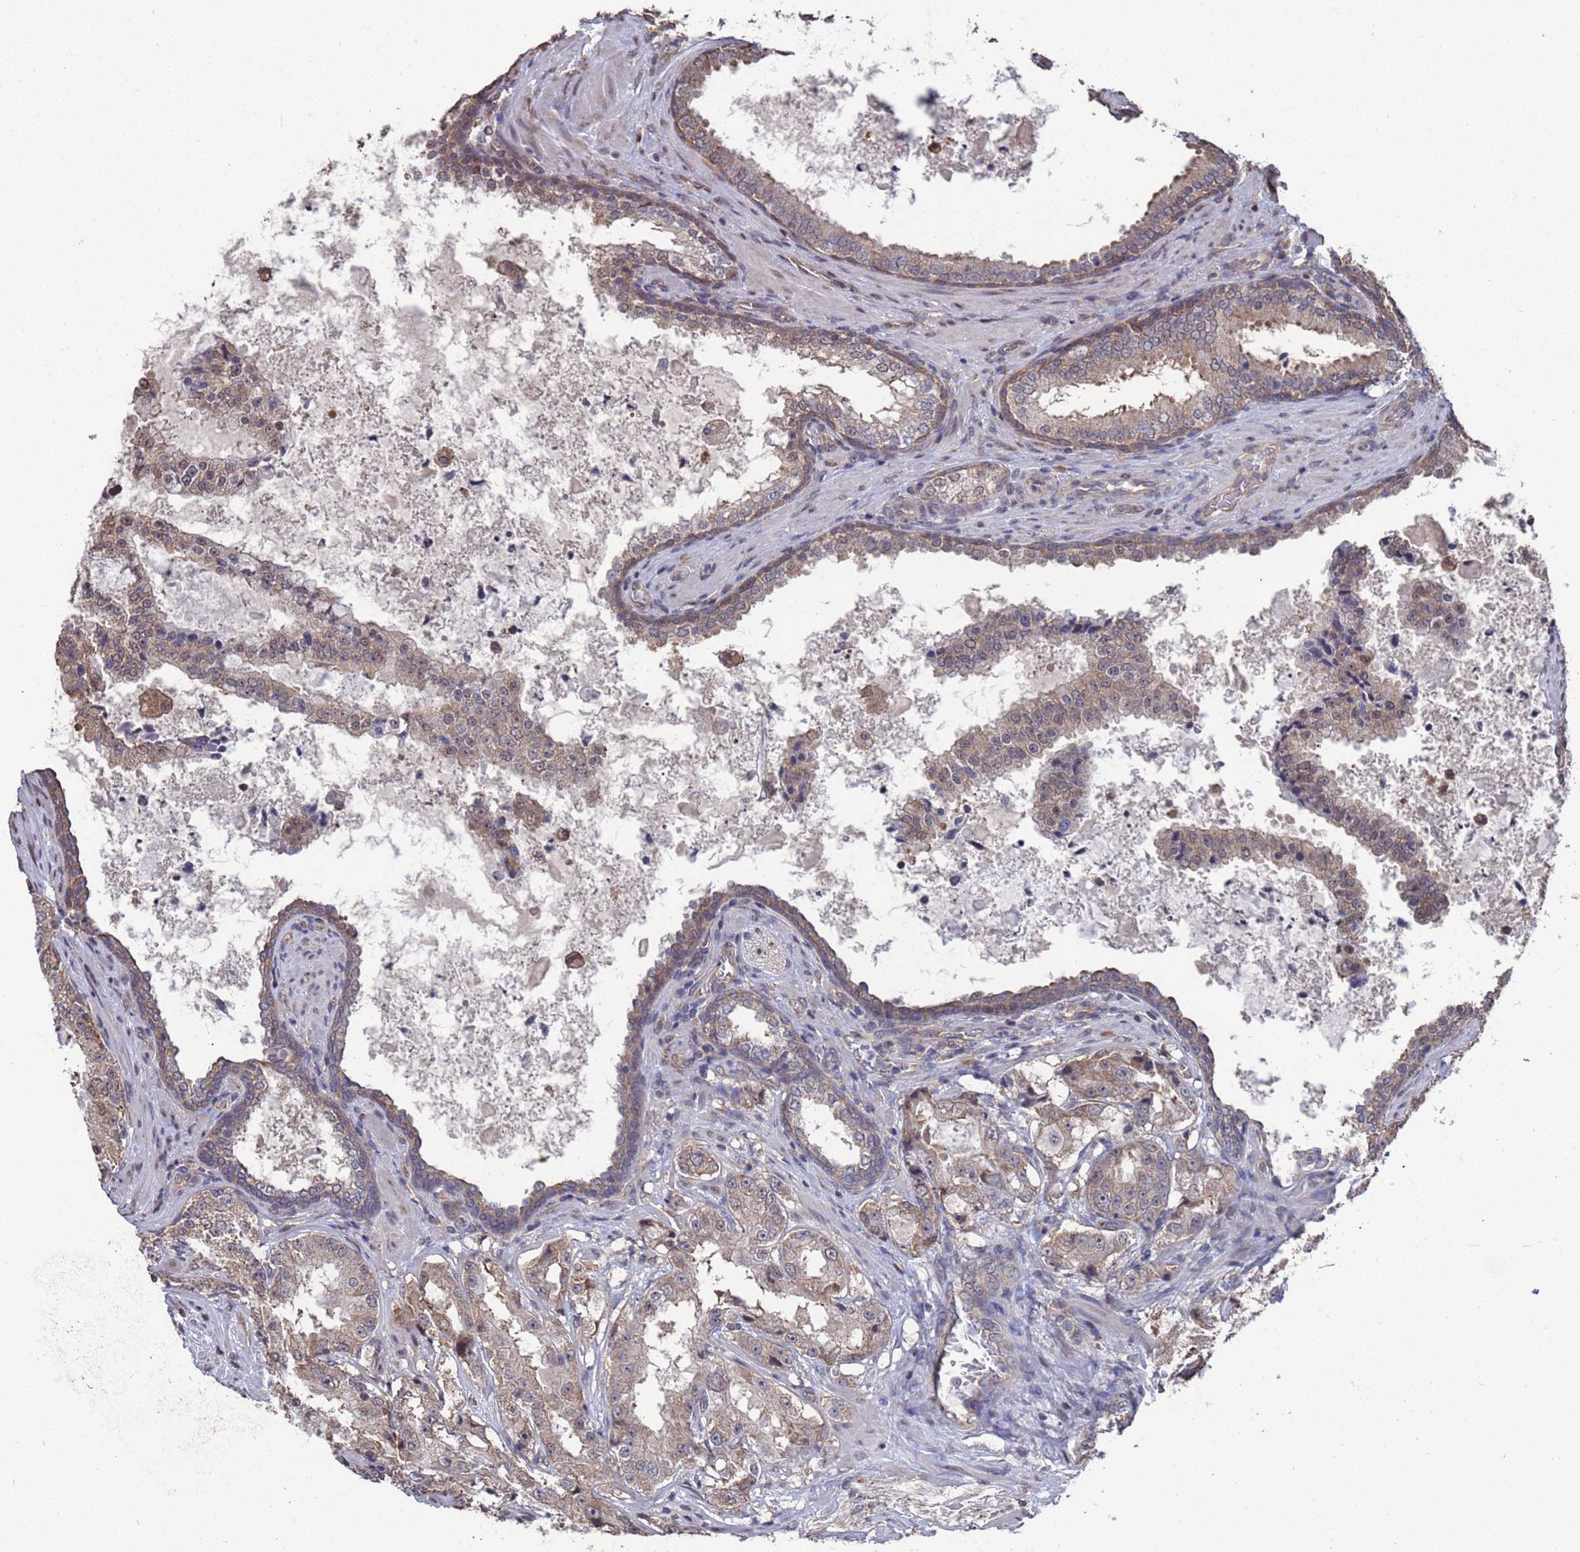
{"staining": {"intensity": "weak", "quantity": ">75%", "location": "cytoplasmic/membranous"}, "tissue": "prostate cancer", "cell_type": "Tumor cells", "image_type": "cancer", "snomed": [{"axis": "morphology", "description": "Adenocarcinoma, High grade"}, {"axis": "topography", "description": "Prostate"}], "caption": "Protein expression by IHC exhibits weak cytoplasmic/membranous staining in about >75% of tumor cells in prostate cancer.", "gene": "CFAP119", "patient": {"sex": "male", "age": 73}}